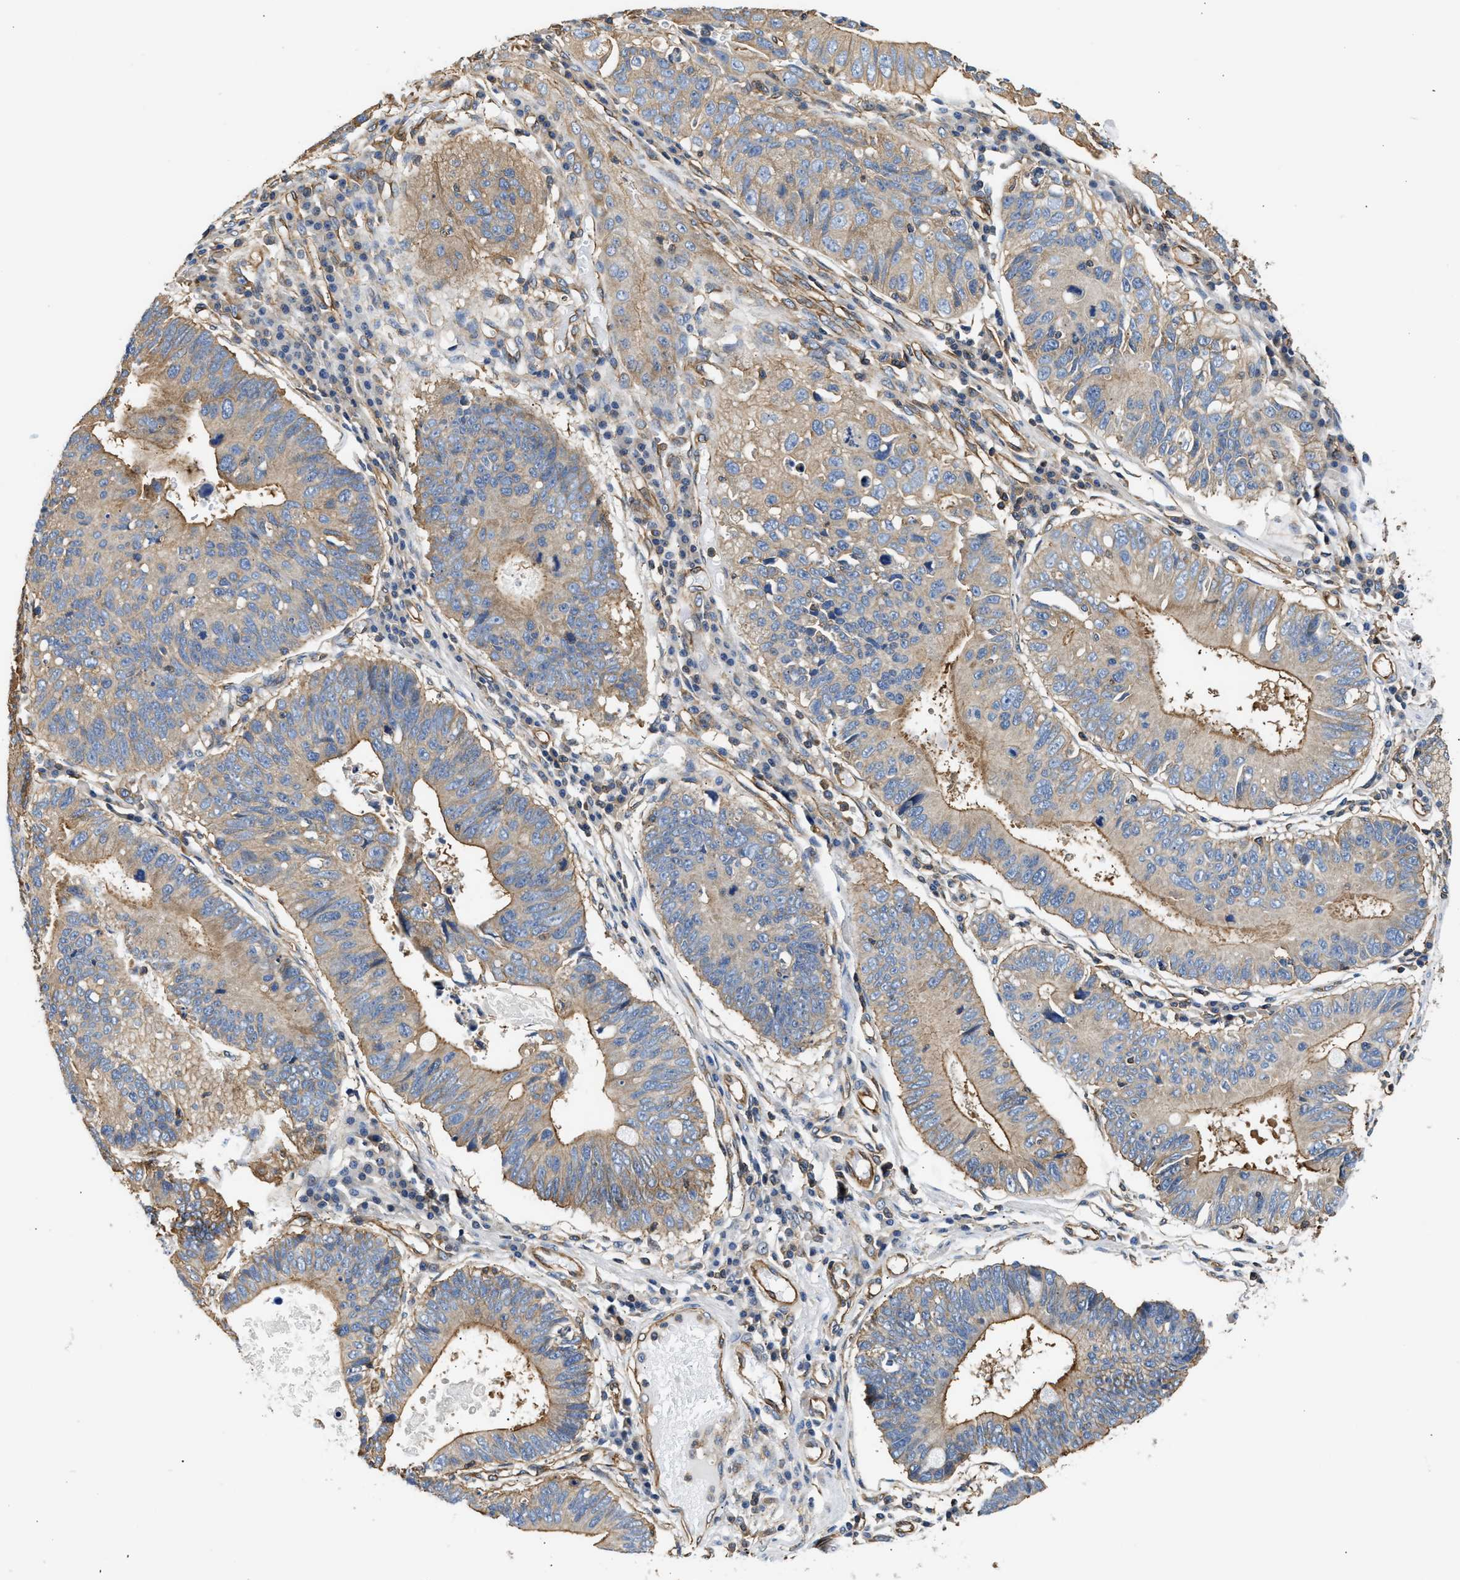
{"staining": {"intensity": "moderate", "quantity": ">75%", "location": "cytoplasmic/membranous"}, "tissue": "stomach cancer", "cell_type": "Tumor cells", "image_type": "cancer", "snomed": [{"axis": "morphology", "description": "Adenocarcinoma, NOS"}, {"axis": "topography", "description": "Stomach"}], "caption": "Tumor cells display medium levels of moderate cytoplasmic/membranous positivity in about >75% of cells in human stomach cancer (adenocarcinoma).", "gene": "SAMD9L", "patient": {"sex": "male", "age": 59}}